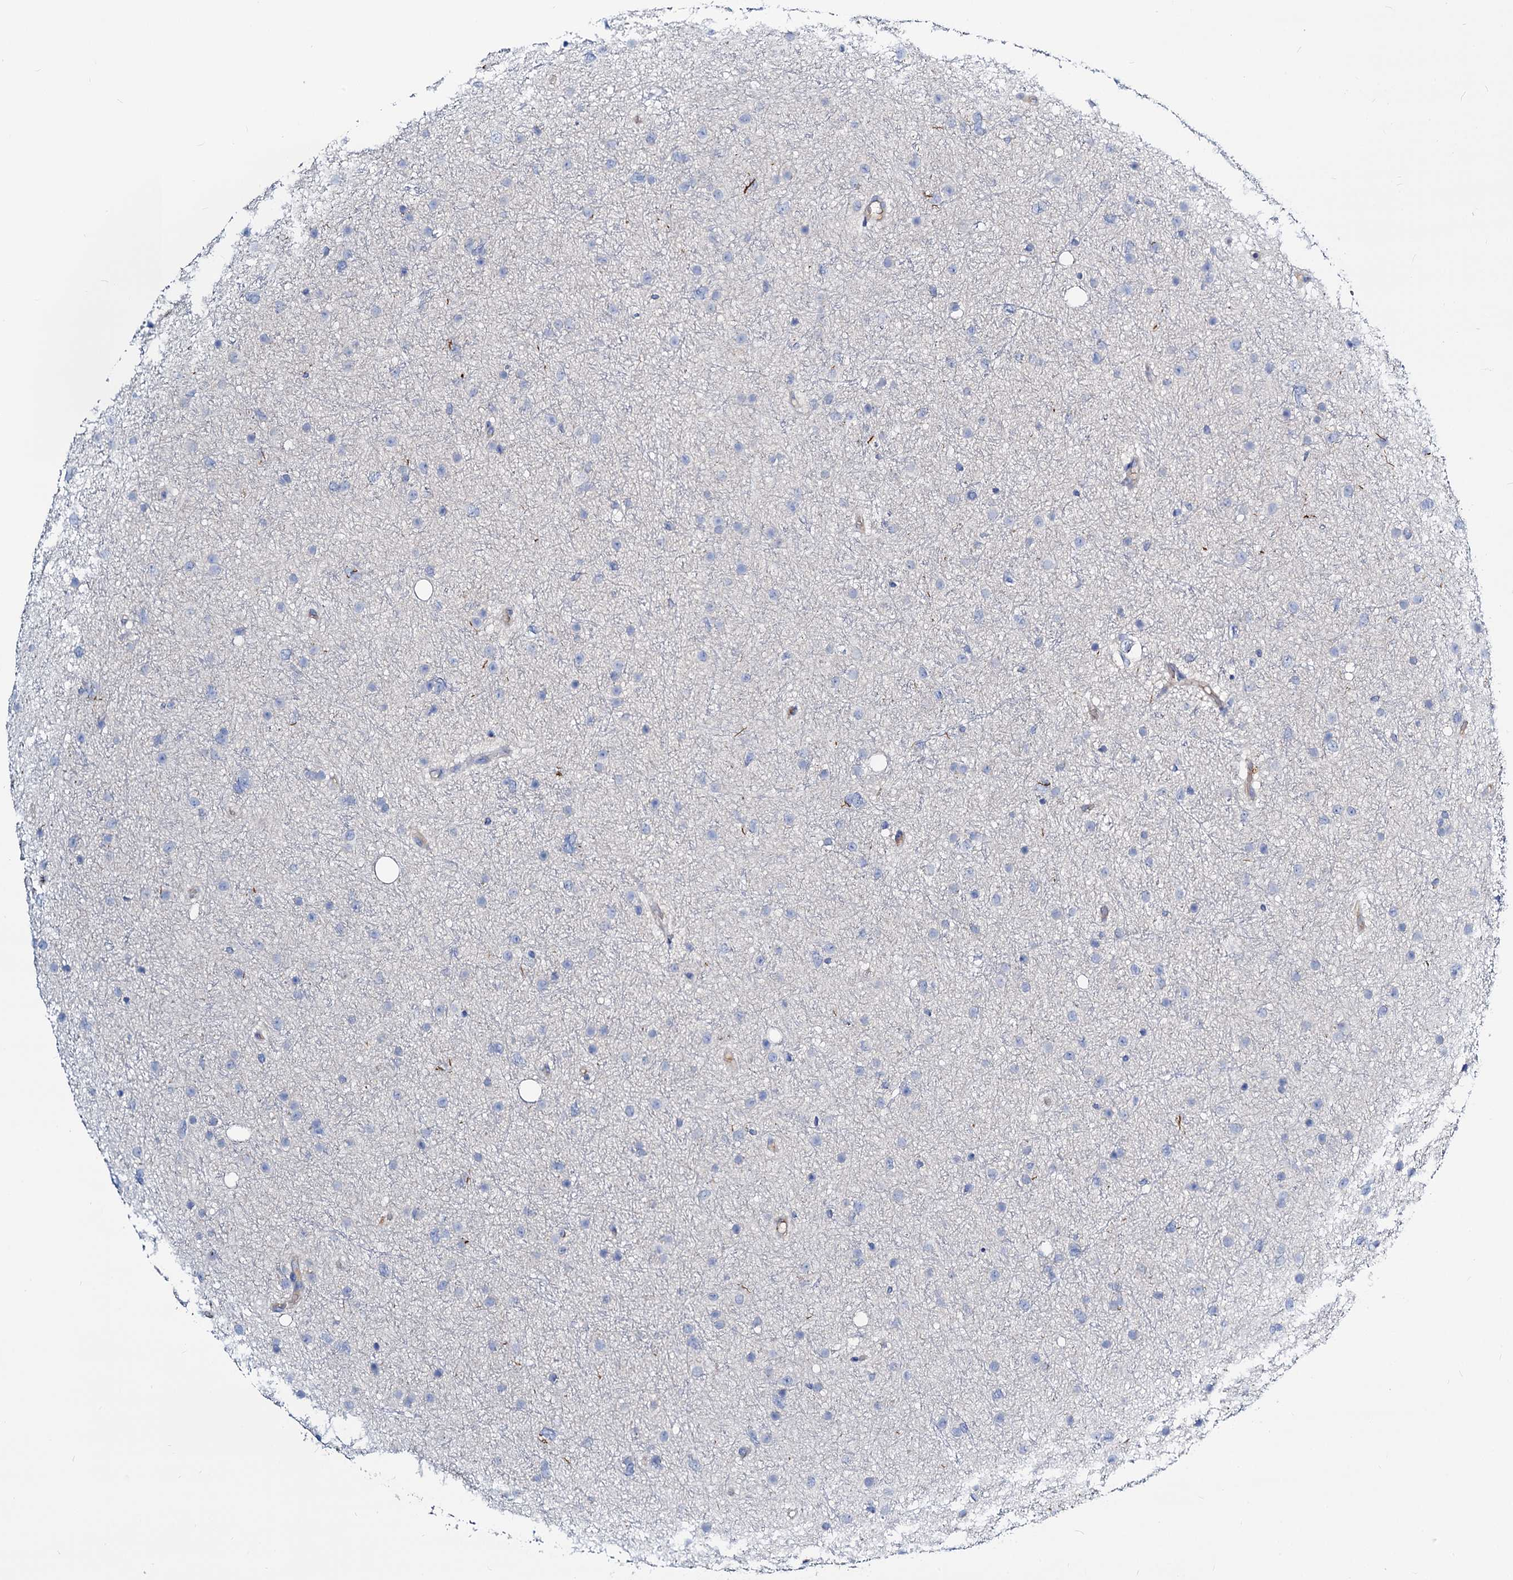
{"staining": {"intensity": "negative", "quantity": "none", "location": "none"}, "tissue": "glioma", "cell_type": "Tumor cells", "image_type": "cancer", "snomed": [{"axis": "morphology", "description": "Glioma, malignant, Low grade"}, {"axis": "topography", "description": "Cerebral cortex"}], "caption": "Malignant low-grade glioma was stained to show a protein in brown. There is no significant expression in tumor cells.", "gene": "DYDC2", "patient": {"sex": "female", "age": 39}}